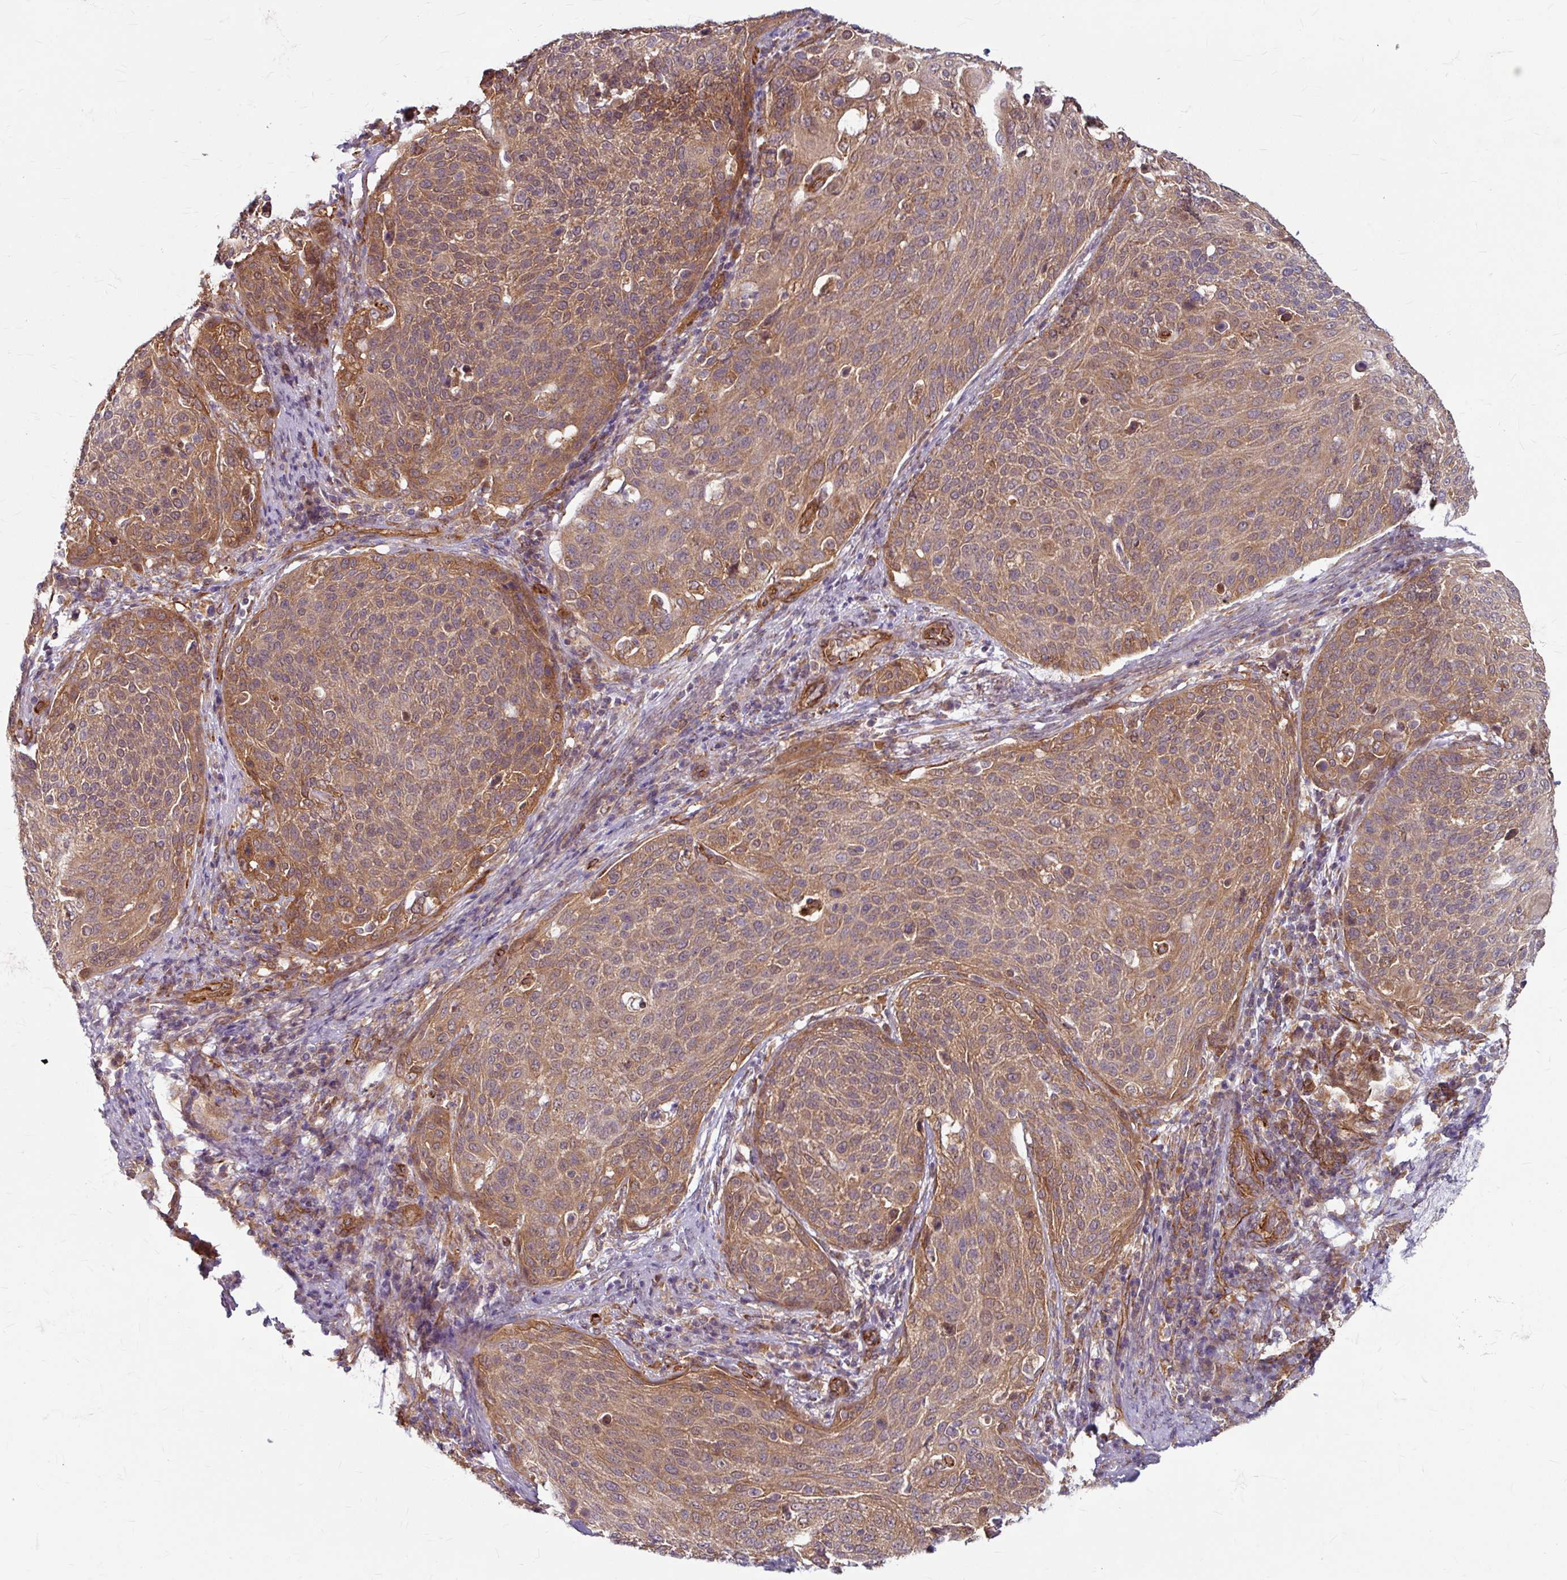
{"staining": {"intensity": "moderate", "quantity": ">75%", "location": "cytoplasmic/membranous"}, "tissue": "cervical cancer", "cell_type": "Tumor cells", "image_type": "cancer", "snomed": [{"axis": "morphology", "description": "Squamous cell carcinoma, NOS"}, {"axis": "topography", "description": "Cervix"}], "caption": "Approximately >75% of tumor cells in cervical cancer show moderate cytoplasmic/membranous protein staining as visualized by brown immunohistochemical staining.", "gene": "DAAM2", "patient": {"sex": "female", "age": 31}}